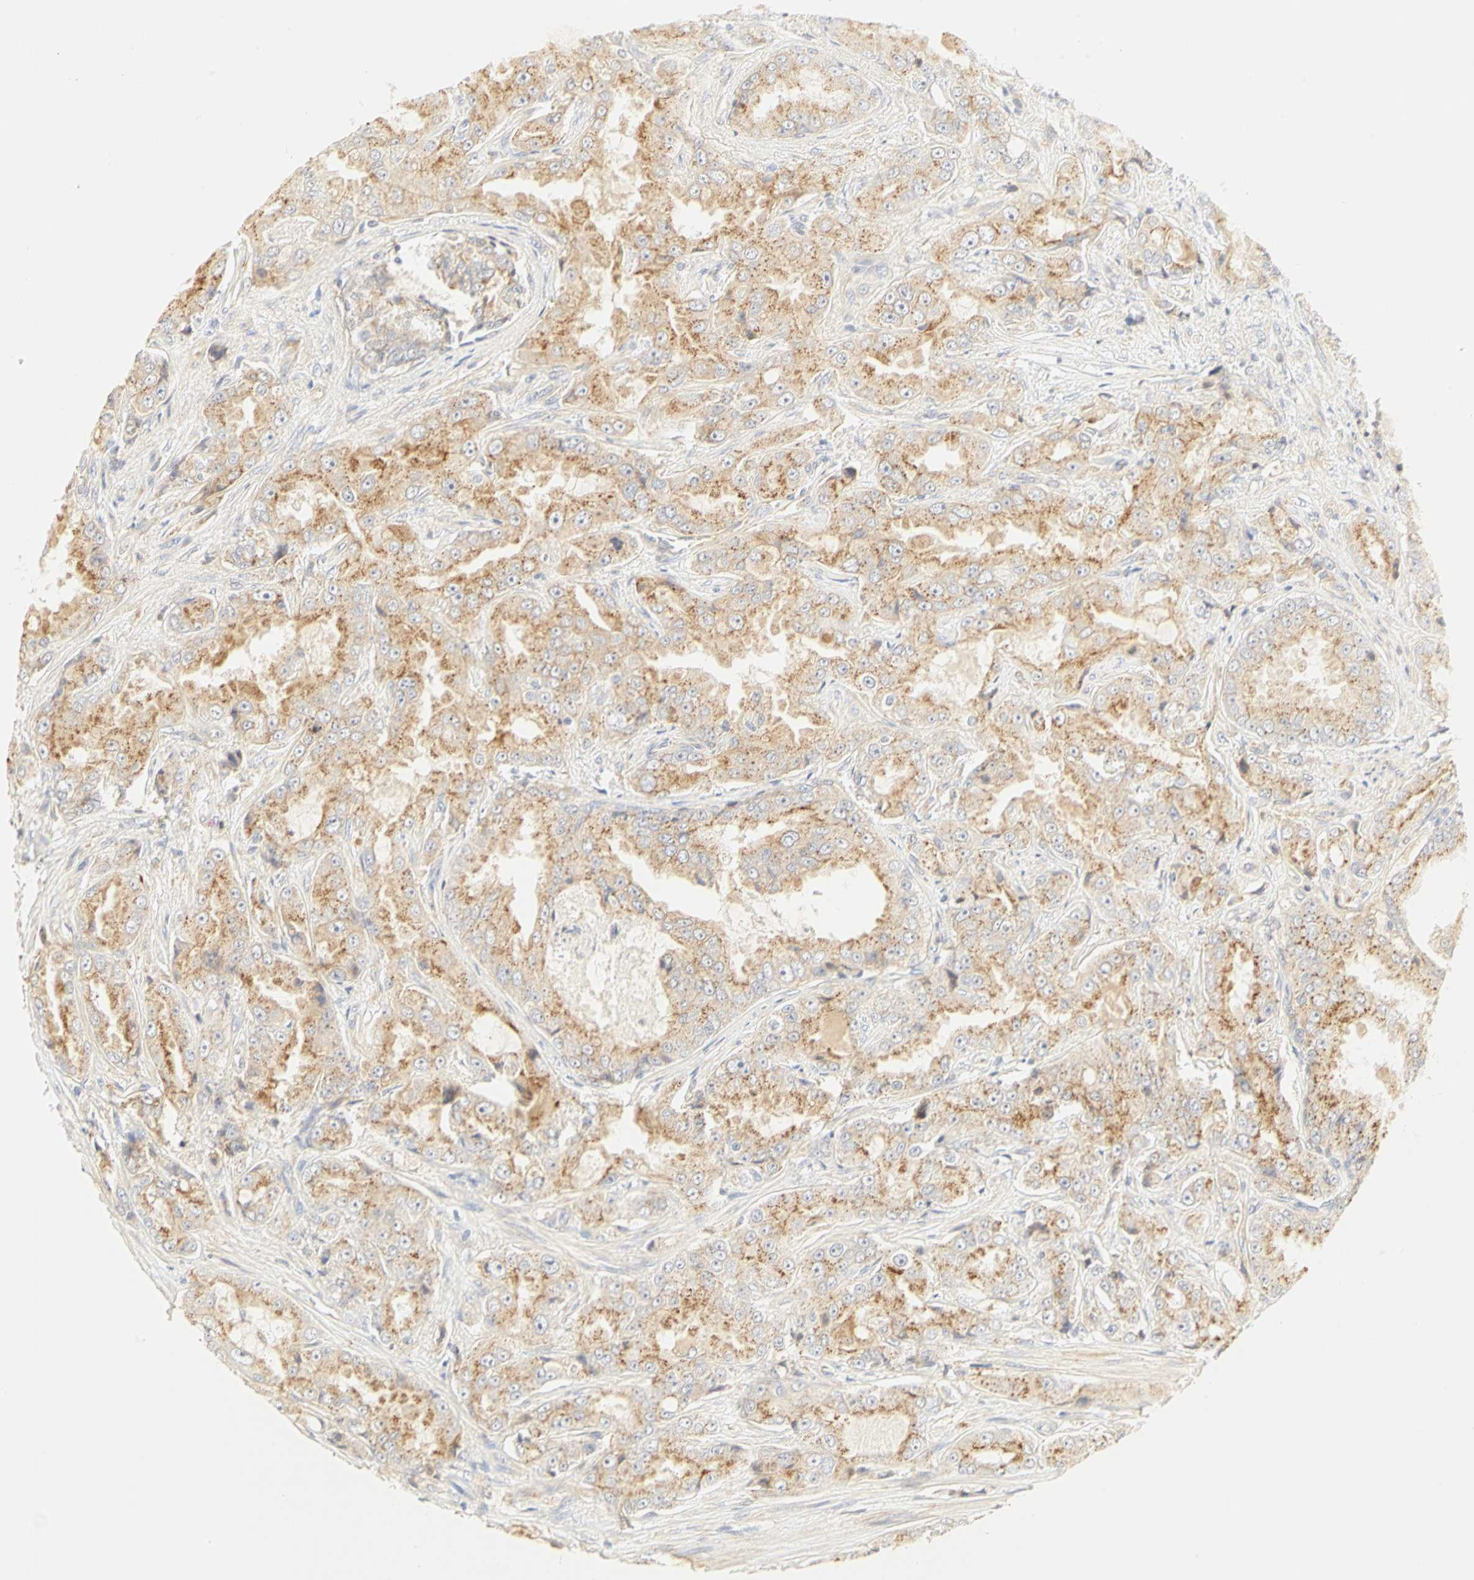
{"staining": {"intensity": "moderate", "quantity": ">75%", "location": "cytoplasmic/membranous"}, "tissue": "prostate cancer", "cell_type": "Tumor cells", "image_type": "cancer", "snomed": [{"axis": "morphology", "description": "Adenocarcinoma, High grade"}, {"axis": "topography", "description": "Prostate"}], "caption": "Prostate cancer stained with a brown dye reveals moderate cytoplasmic/membranous positive expression in approximately >75% of tumor cells.", "gene": "GNRH2", "patient": {"sex": "male", "age": 73}}